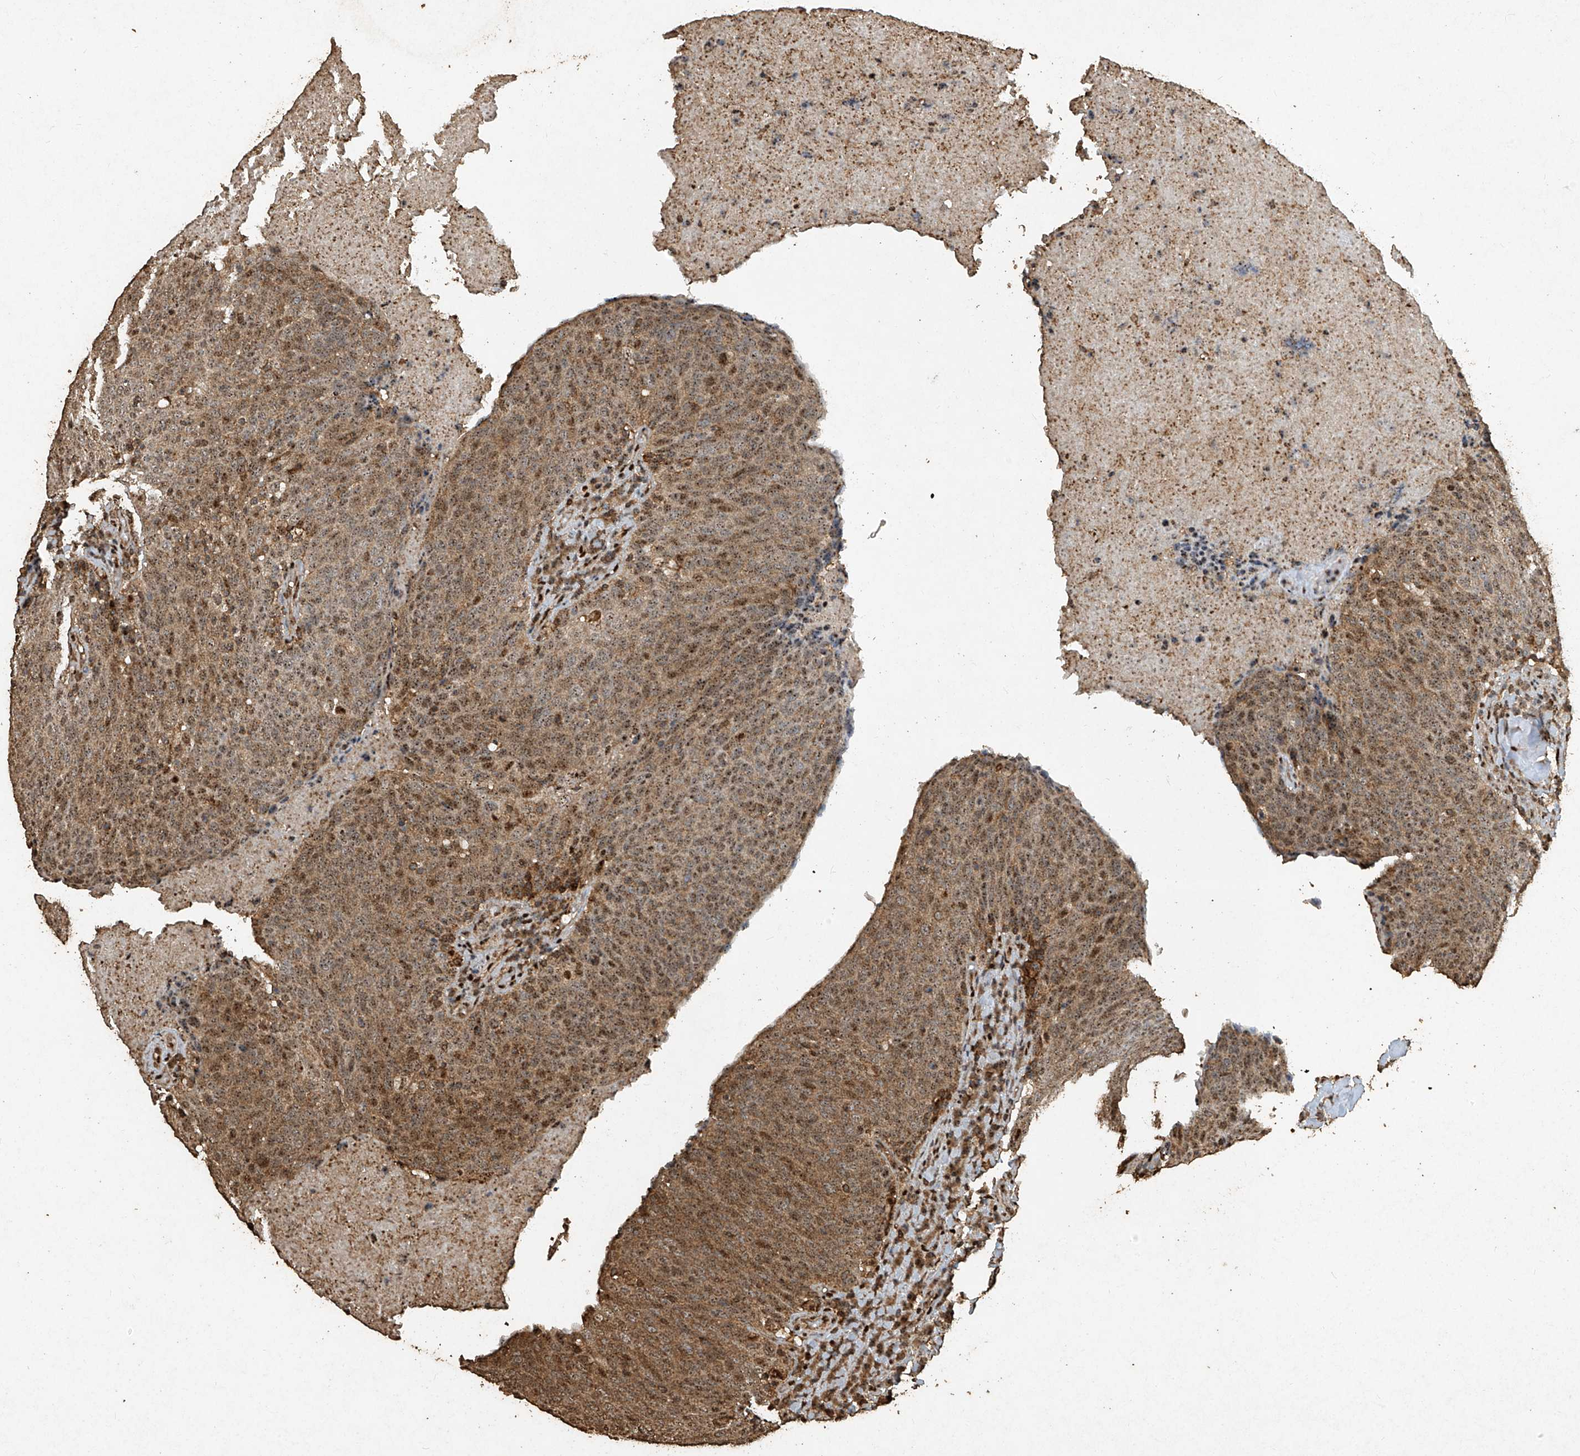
{"staining": {"intensity": "moderate", "quantity": ">75%", "location": "nuclear"}, "tissue": "head and neck cancer", "cell_type": "Tumor cells", "image_type": "cancer", "snomed": [{"axis": "morphology", "description": "Squamous cell carcinoma, NOS"}, {"axis": "morphology", "description": "Squamous cell carcinoma, metastatic, NOS"}, {"axis": "topography", "description": "Lymph node"}, {"axis": "topography", "description": "Head-Neck"}], "caption": "Moderate nuclear positivity is appreciated in about >75% of tumor cells in head and neck cancer (squamous cell carcinoma). The staining was performed using DAB to visualize the protein expression in brown, while the nuclei were stained in blue with hematoxylin (Magnification: 20x).", "gene": "ERBB3", "patient": {"sex": "male", "age": 62}}